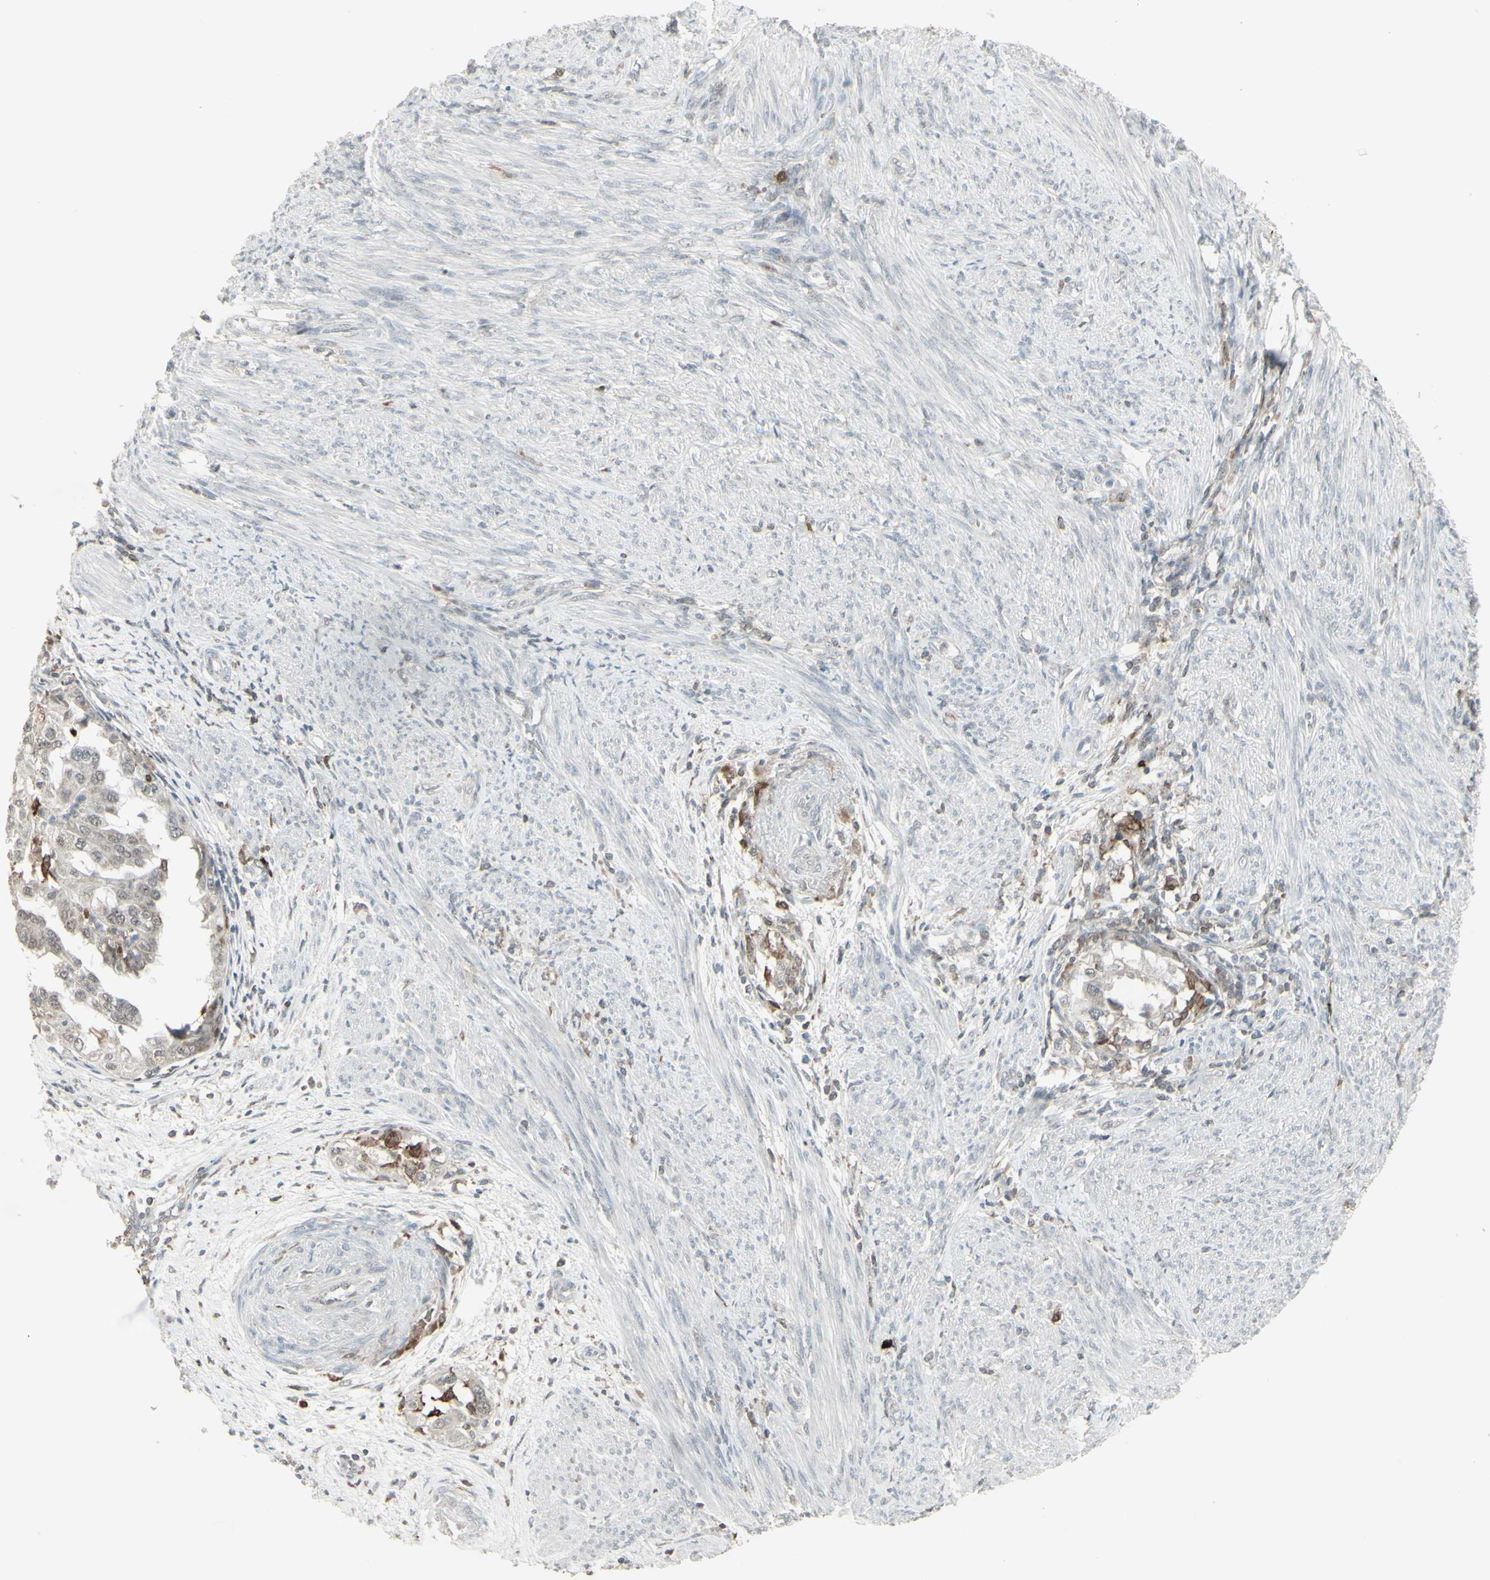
{"staining": {"intensity": "negative", "quantity": "none", "location": "none"}, "tissue": "endometrial cancer", "cell_type": "Tumor cells", "image_type": "cancer", "snomed": [{"axis": "morphology", "description": "Adenocarcinoma, NOS"}, {"axis": "topography", "description": "Endometrium"}], "caption": "IHC of adenocarcinoma (endometrial) exhibits no positivity in tumor cells.", "gene": "SAMSN1", "patient": {"sex": "female", "age": 85}}